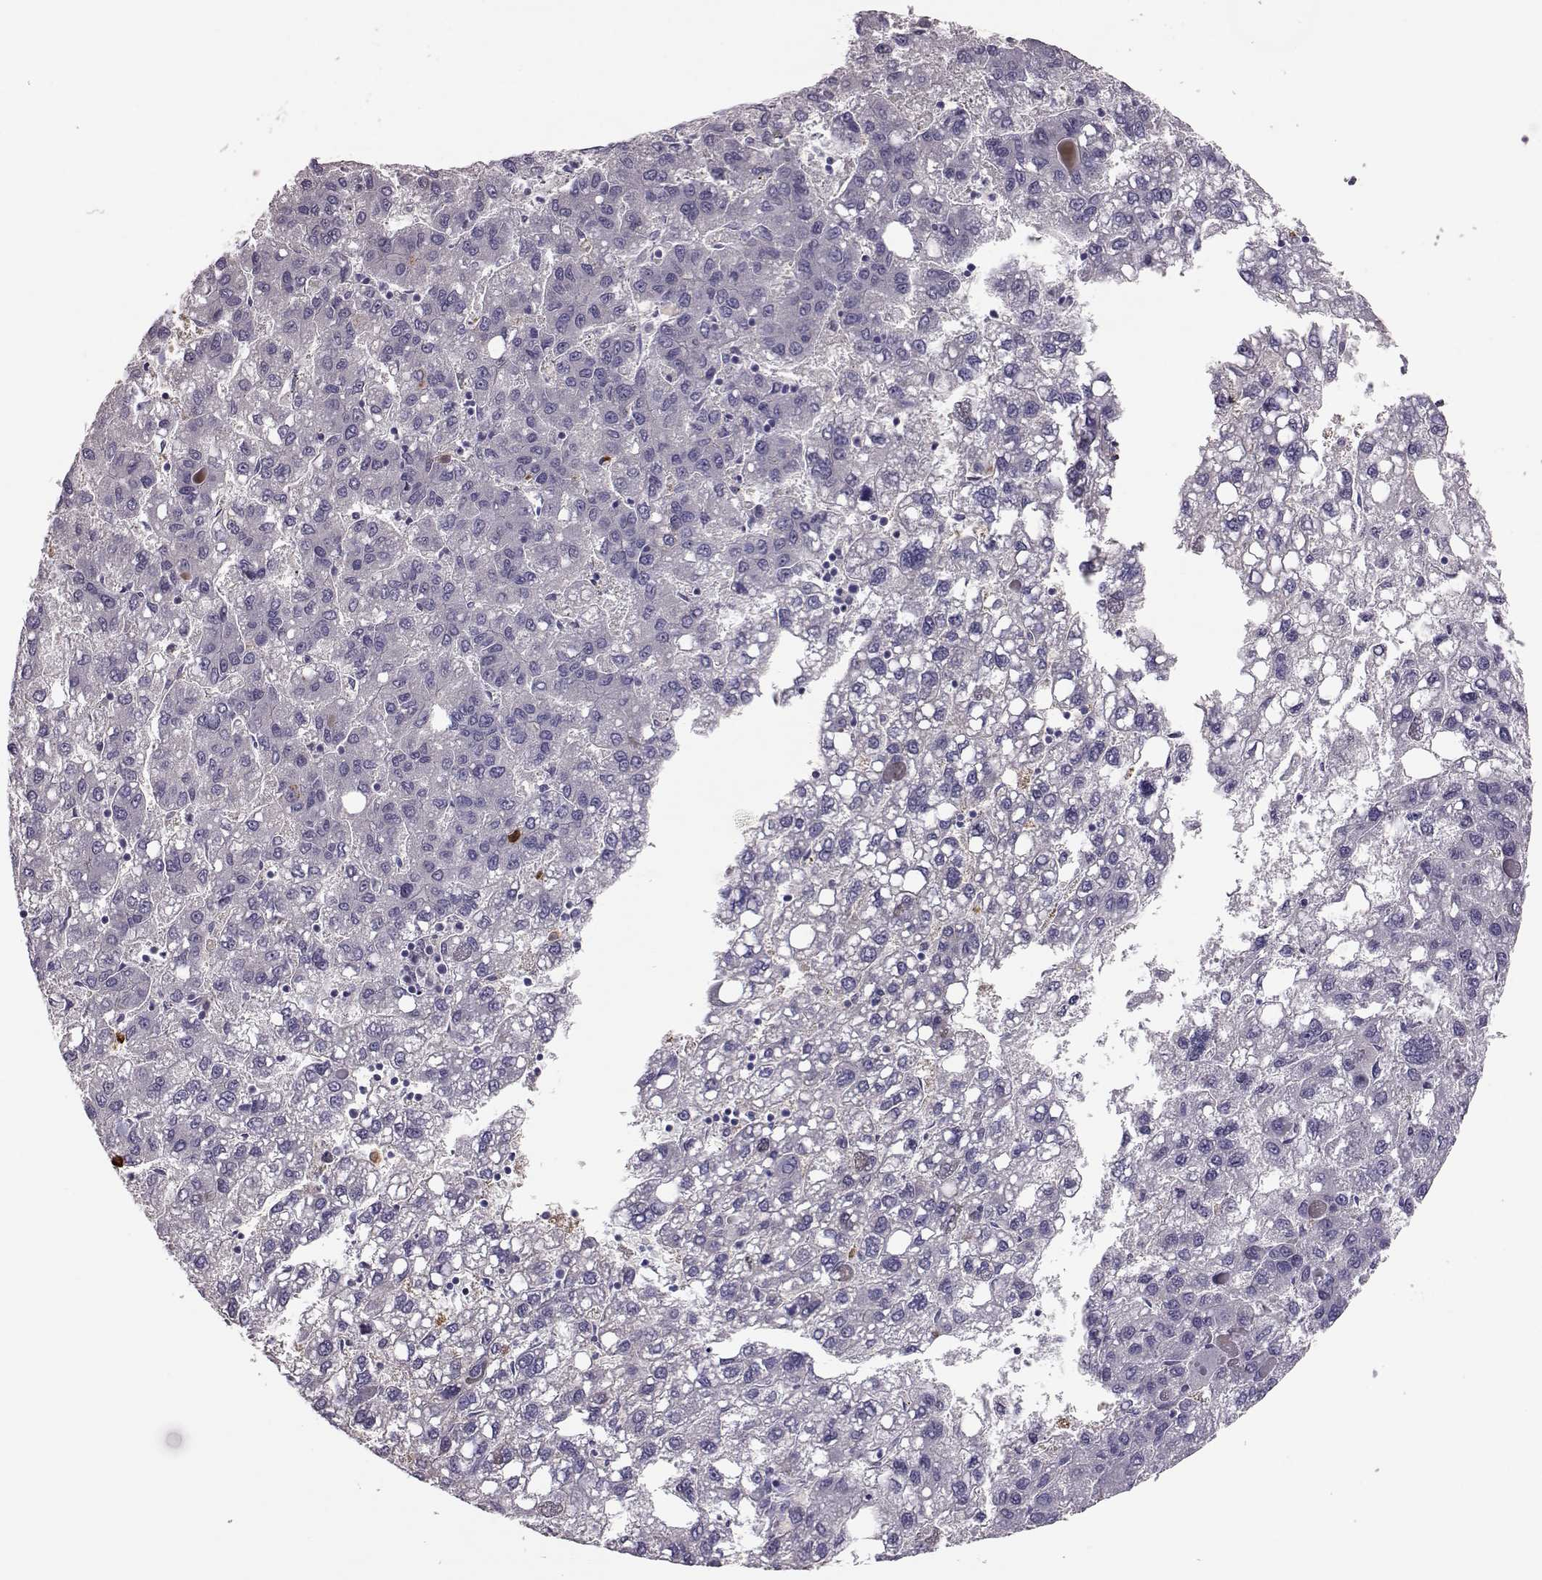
{"staining": {"intensity": "negative", "quantity": "none", "location": "none"}, "tissue": "liver cancer", "cell_type": "Tumor cells", "image_type": "cancer", "snomed": [{"axis": "morphology", "description": "Carcinoma, Hepatocellular, NOS"}, {"axis": "topography", "description": "Liver"}], "caption": "Human hepatocellular carcinoma (liver) stained for a protein using IHC reveals no positivity in tumor cells.", "gene": "ADGRG5", "patient": {"sex": "female", "age": 82}}